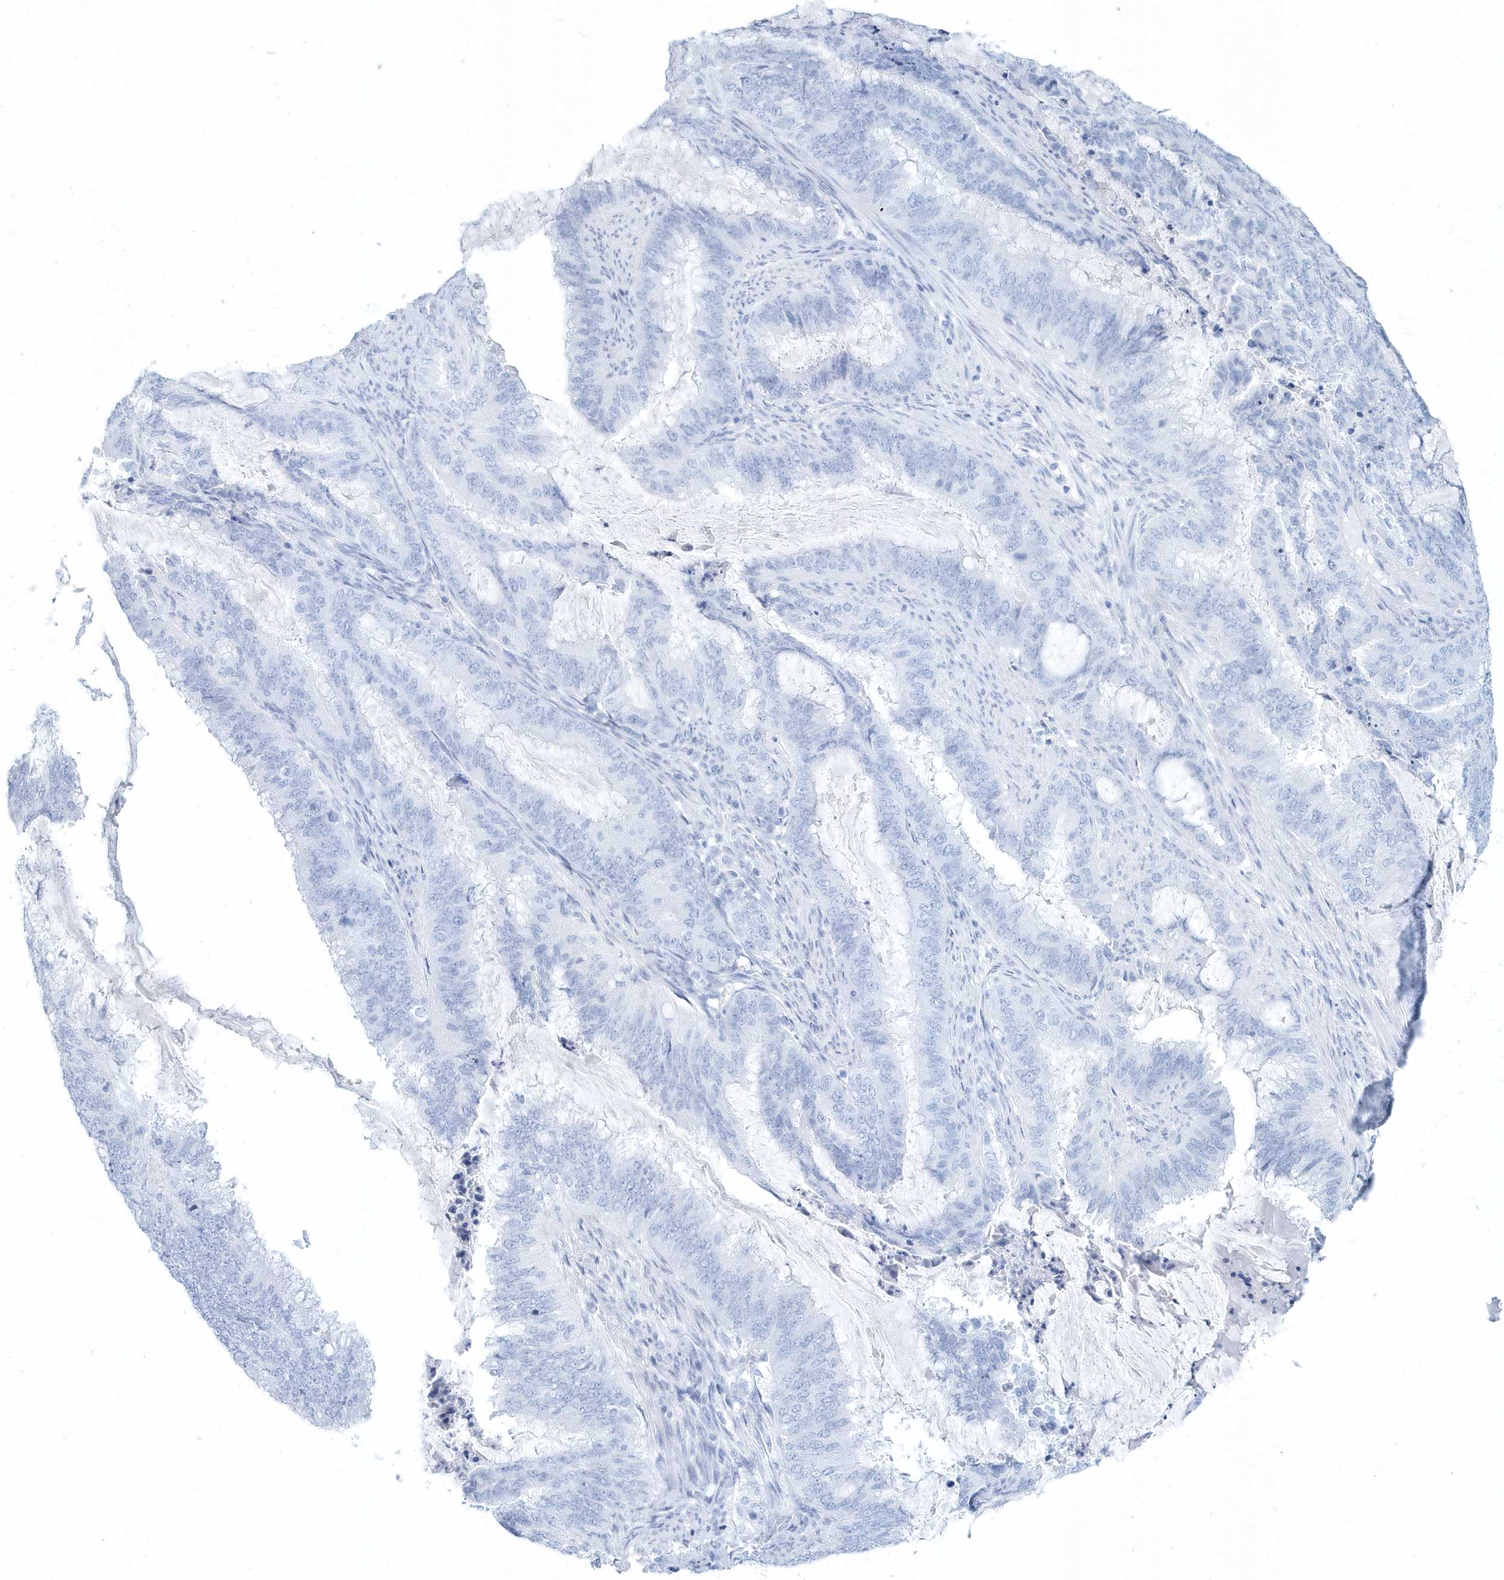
{"staining": {"intensity": "negative", "quantity": "none", "location": "none"}, "tissue": "endometrial cancer", "cell_type": "Tumor cells", "image_type": "cancer", "snomed": [{"axis": "morphology", "description": "Adenocarcinoma, NOS"}, {"axis": "topography", "description": "Endometrium"}], "caption": "Immunohistochemical staining of endometrial cancer (adenocarcinoma) reveals no significant expression in tumor cells.", "gene": "PTPRO", "patient": {"sex": "female", "age": 51}}